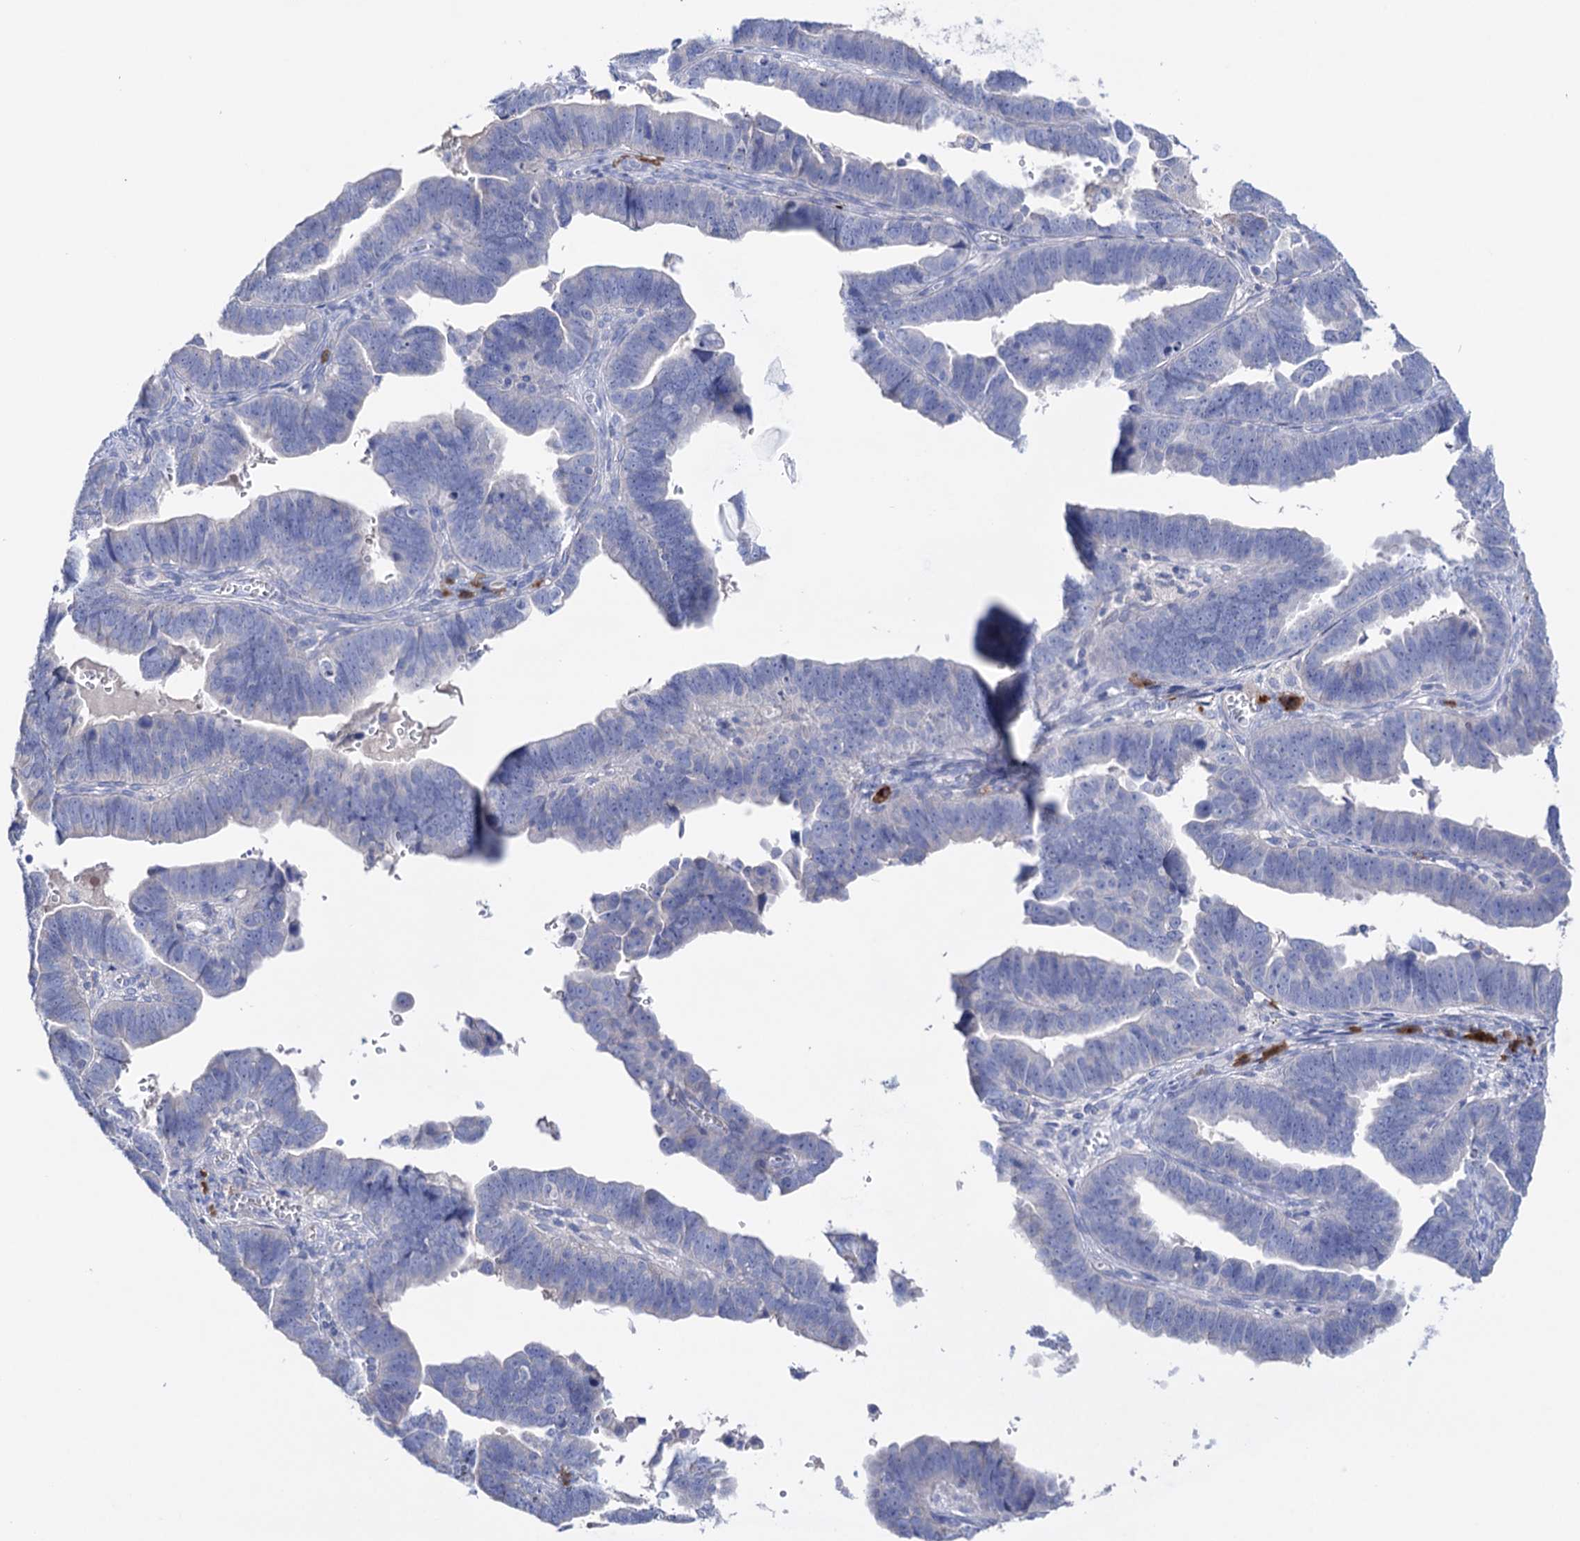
{"staining": {"intensity": "negative", "quantity": "none", "location": "none"}, "tissue": "endometrial cancer", "cell_type": "Tumor cells", "image_type": "cancer", "snomed": [{"axis": "morphology", "description": "Adenocarcinoma, NOS"}, {"axis": "topography", "description": "Endometrium"}], "caption": "Tumor cells show no significant protein expression in endometrial cancer (adenocarcinoma).", "gene": "BBS4", "patient": {"sex": "female", "age": 75}}